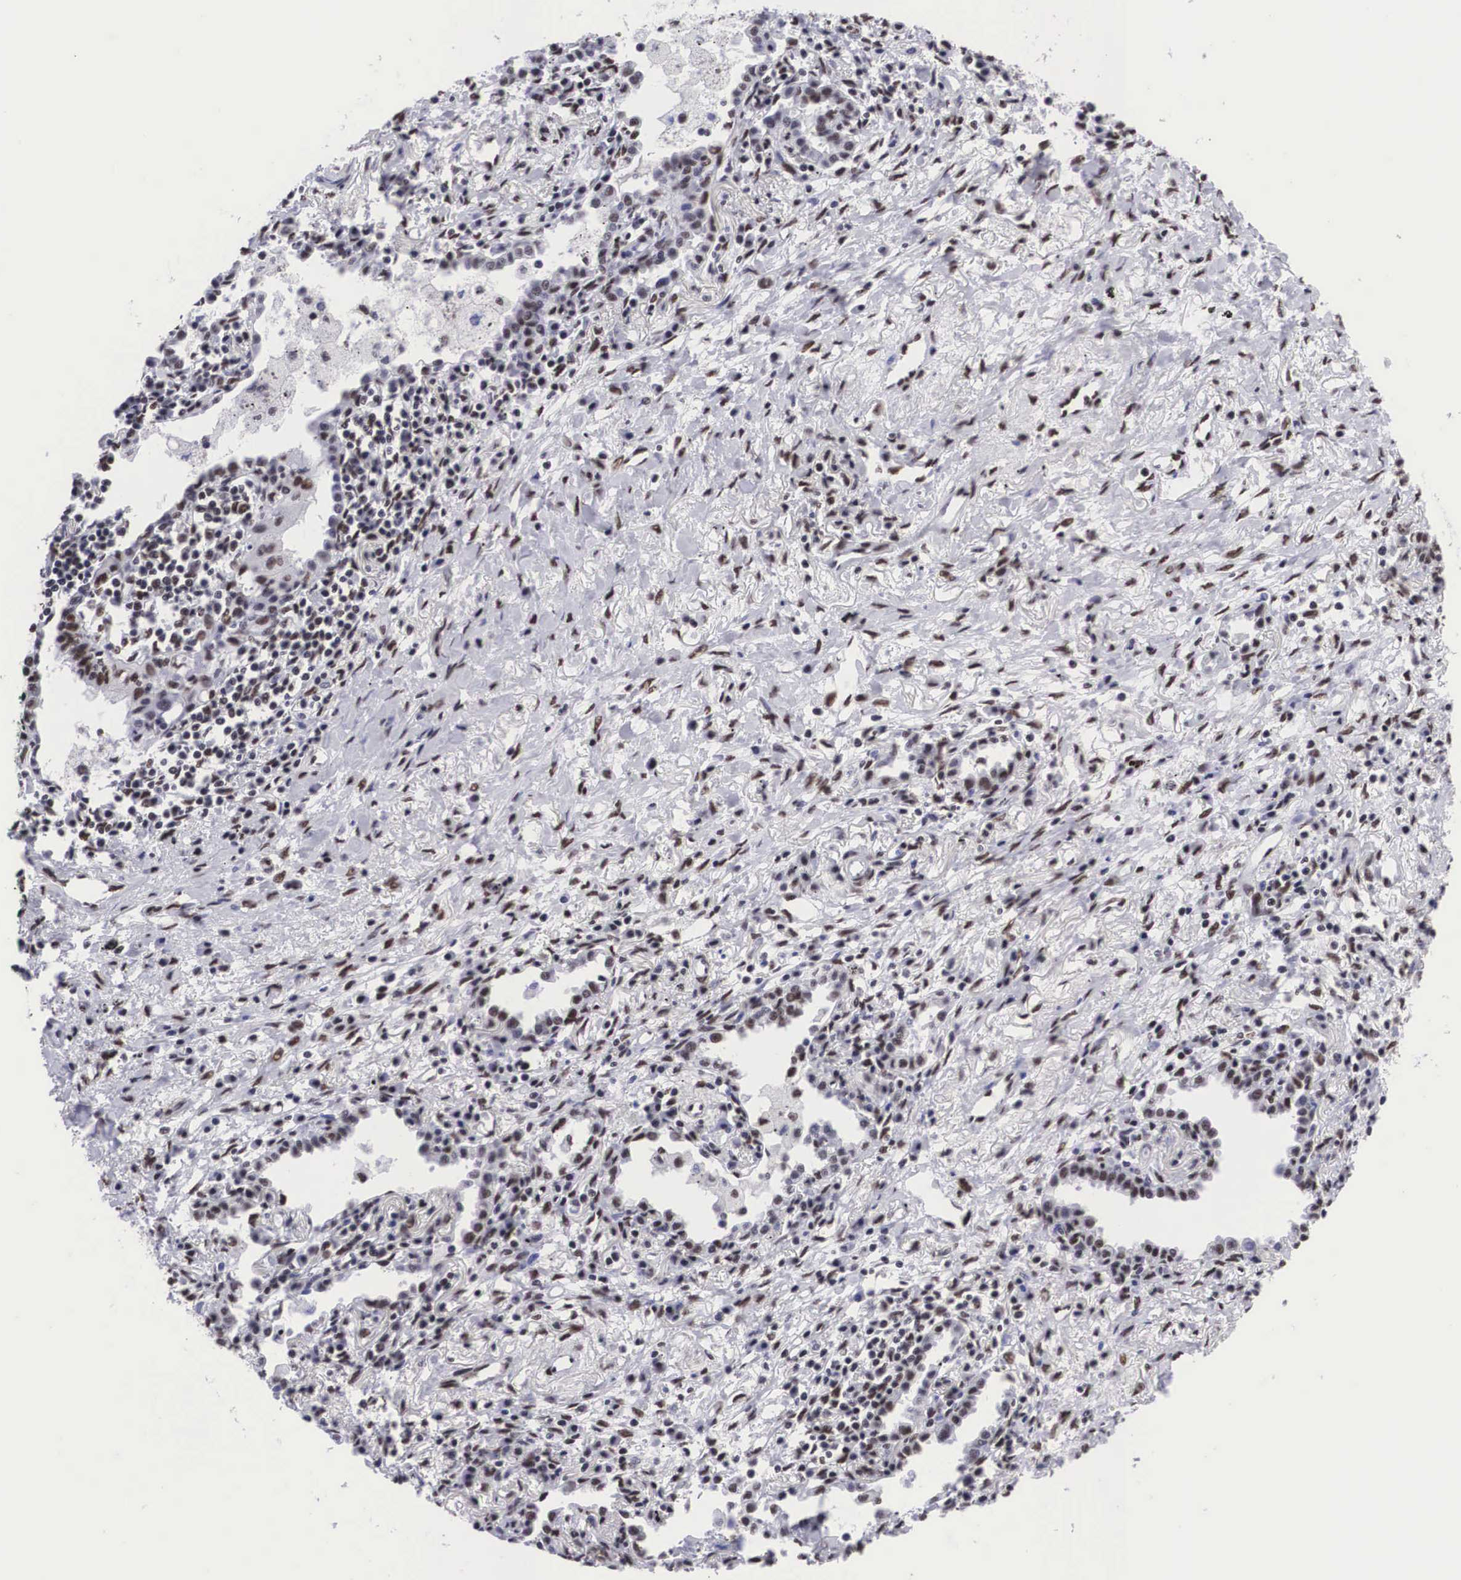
{"staining": {"intensity": "moderate", "quantity": ">75%", "location": "nuclear"}, "tissue": "lung cancer", "cell_type": "Tumor cells", "image_type": "cancer", "snomed": [{"axis": "morphology", "description": "Adenocarcinoma, NOS"}, {"axis": "topography", "description": "Lung"}], "caption": "Brown immunohistochemical staining in human lung adenocarcinoma demonstrates moderate nuclear staining in about >75% of tumor cells.", "gene": "SF3A1", "patient": {"sex": "male", "age": 60}}